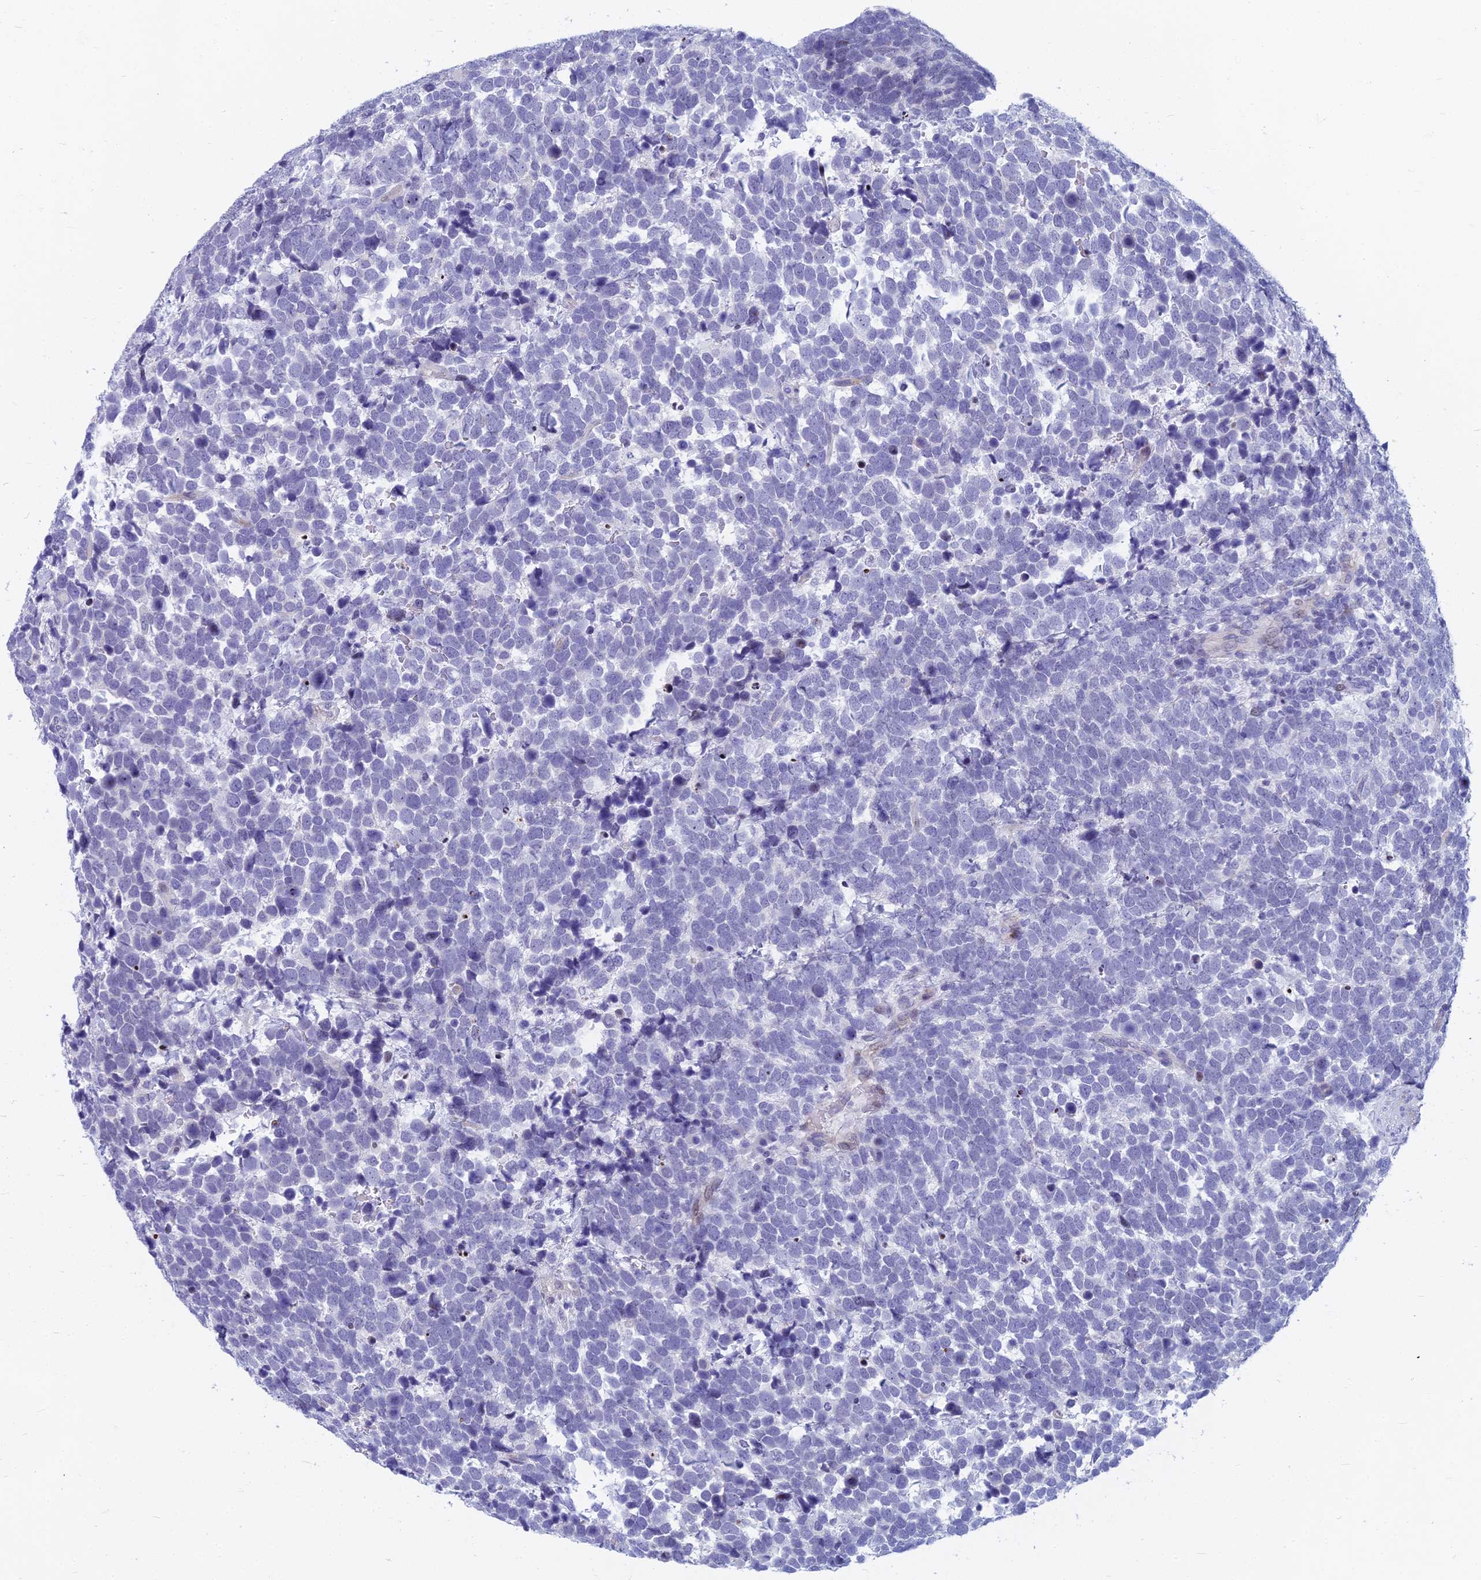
{"staining": {"intensity": "negative", "quantity": "none", "location": "none"}, "tissue": "urothelial cancer", "cell_type": "Tumor cells", "image_type": "cancer", "snomed": [{"axis": "morphology", "description": "Urothelial carcinoma, High grade"}, {"axis": "topography", "description": "Urinary bladder"}], "caption": "There is no significant expression in tumor cells of urothelial carcinoma (high-grade).", "gene": "MYBPC2", "patient": {"sex": "female", "age": 82}}